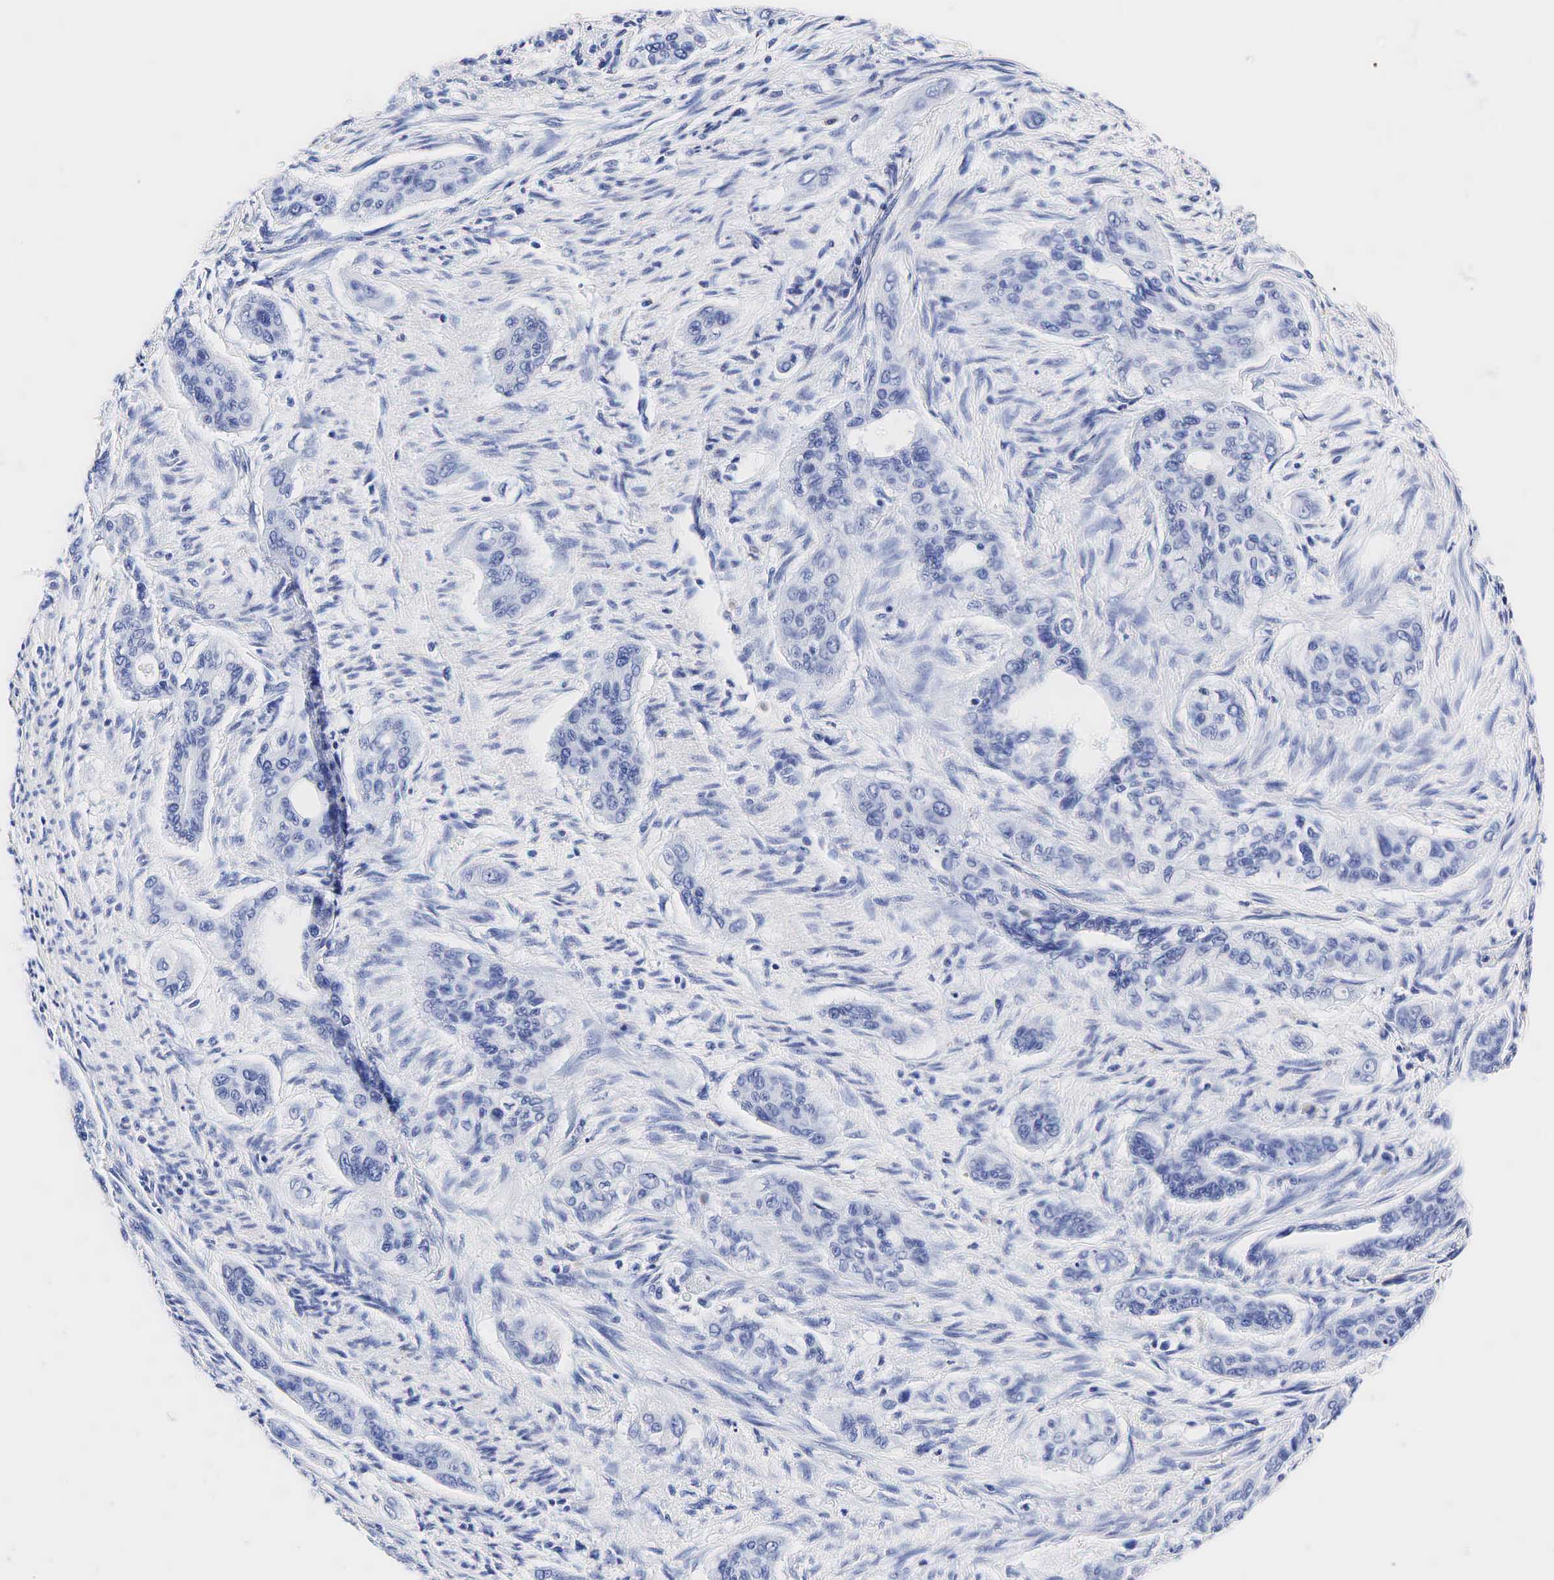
{"staining": {"intensity": "negative", "quantity": "none", "location": "none"}, "tissue": "pancreatic cancer", "cell_type": "Tumor cells", "image_type": "cancer", "snomed": [{"axis": "morphology", "description": "Adenocarcinoma, NOS"}, {"axis": "topography", "description": "Pancreas"}], "caption": "There is no significant staining in tumor cells of pancreatic adenocarcinoma.", "gene": "TG", "patient": {"sex": "male", "age": 77}}